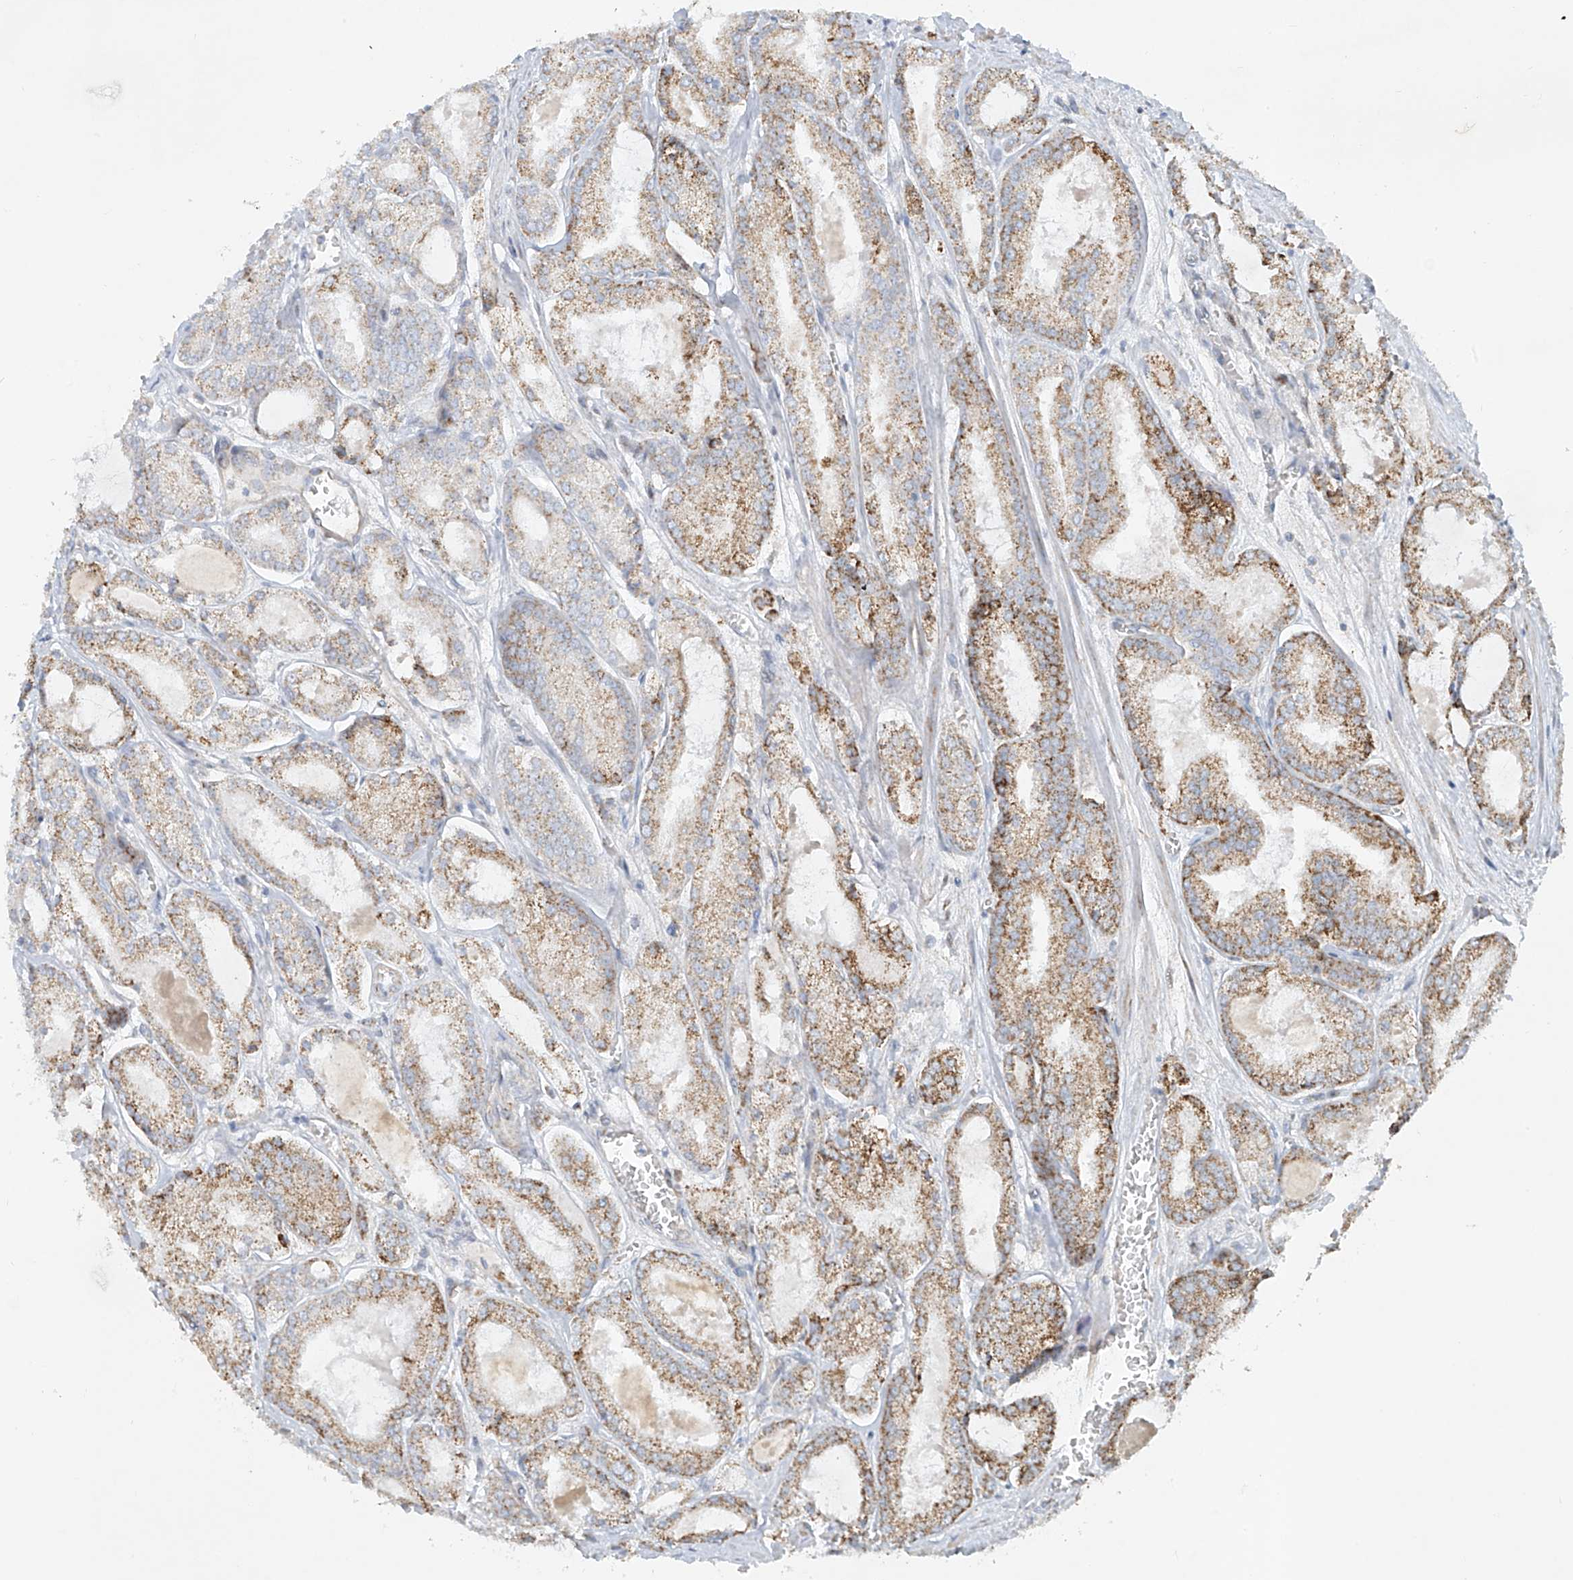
{"staining": {"intensity": "moderate", "quantity": ">75%", "location": "cytoplasmic/membranous"}, "tissue": "prostate cancer", "cell_type": "Tumor cells", "image_type": "cancer", "snomed": [{"axis": "morphology", "description": "Adenocarcinoma, Low grade"}, {"axis": "topography", "description": "Prostate"}], "caption": "Prostate cancer (low-grade adenocarcinoma) stained for a protein (brown) exhibits moderate cytoplasmic/membranous positive staining in about >75% of tumor cells.", "gene": "SMDT1", "patient": {"sex": "male", "age": 67}}